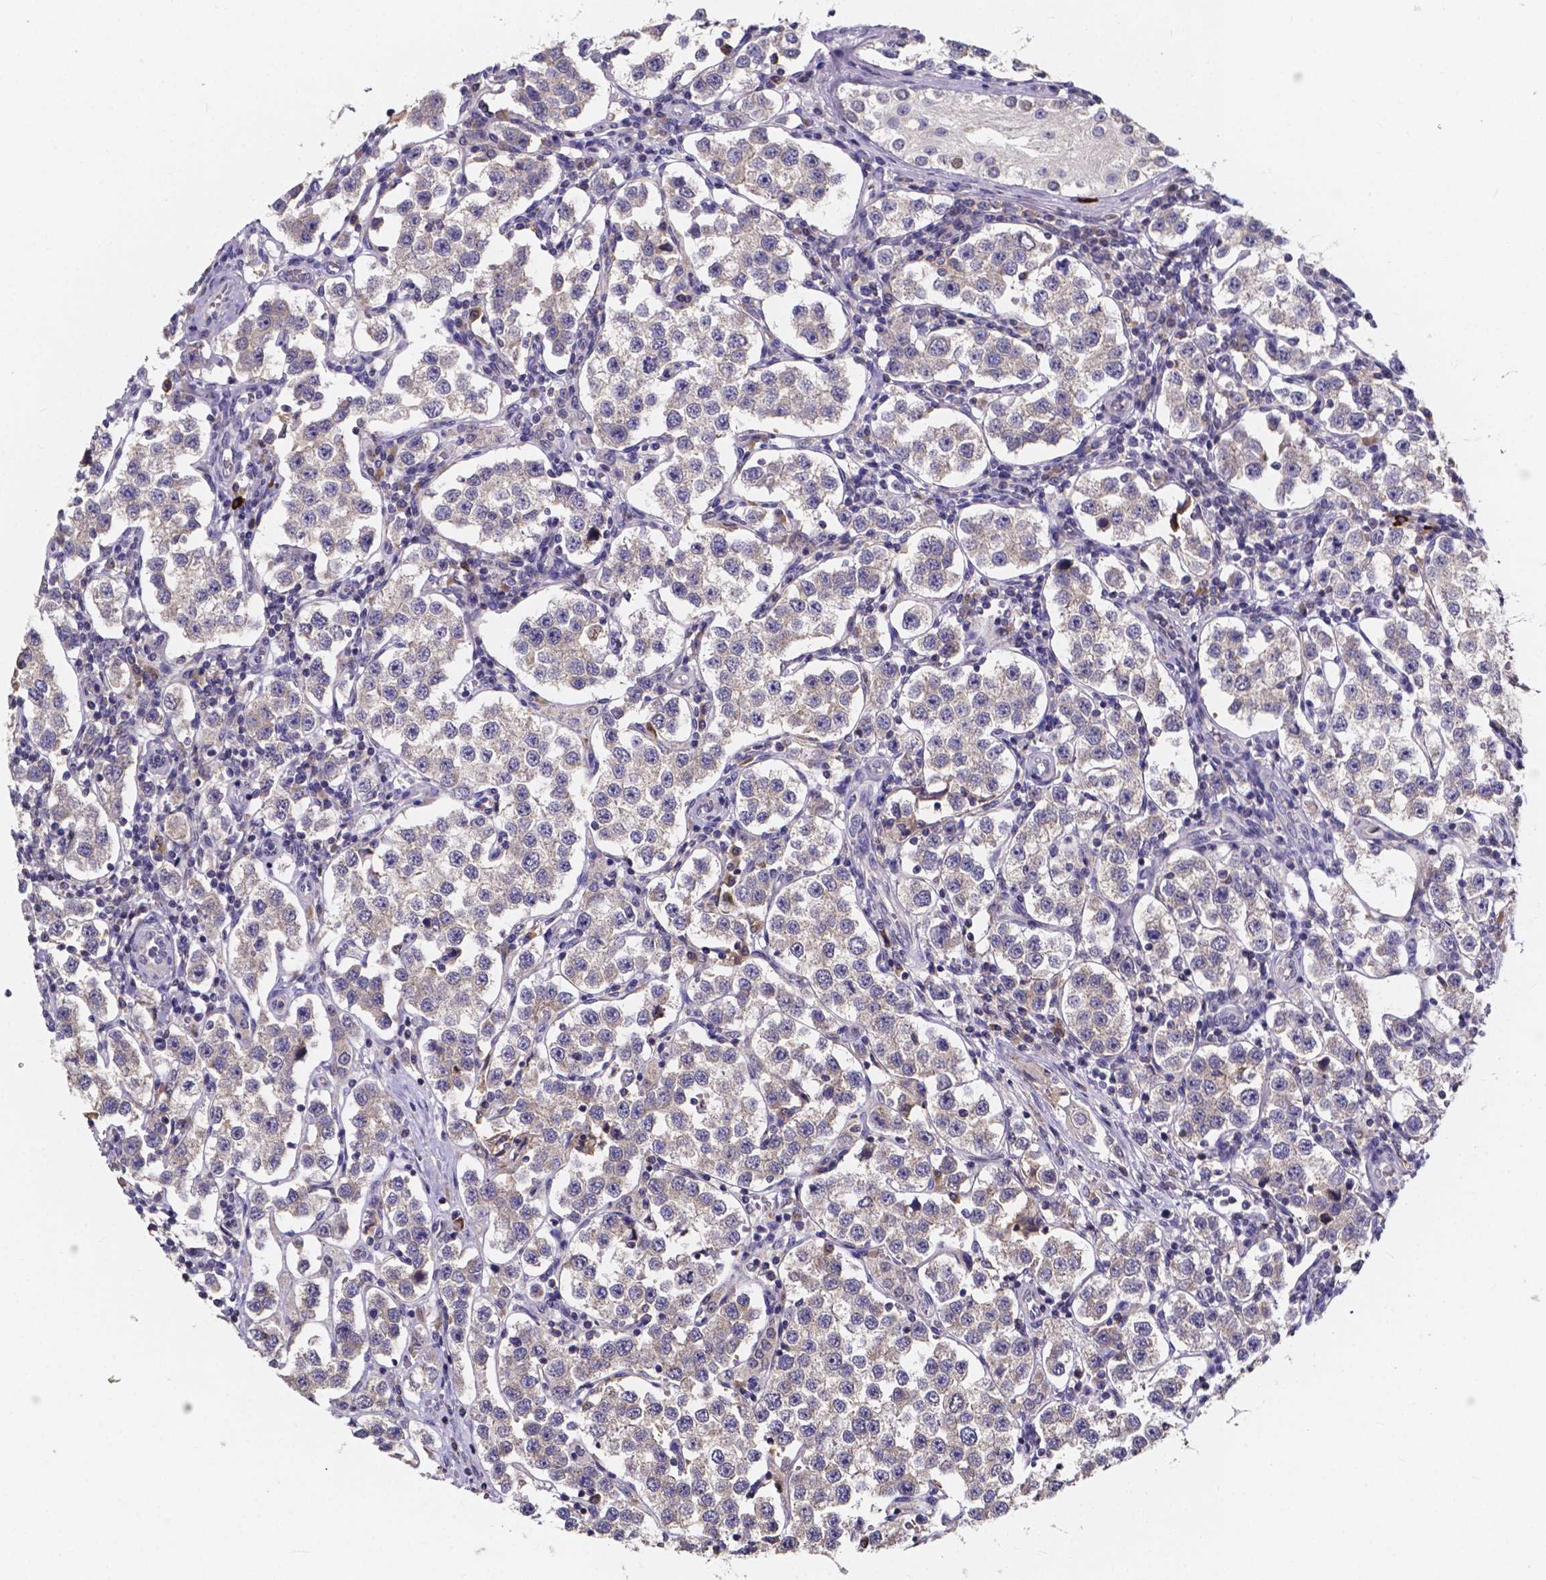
{"staining": {"intensity": "negative", "quantity": "none", "location": "none"}, "tissue": "testis cancer", "cell_type": "Tumor cells", "image_type": "cancer", "snomed": [{"axis": "morphology", "description": "Seminoma, NOS"}, {"axis": "topography", "description": "Testis"}], "caption": "Immunohistochemistry of human testis cancer (seminoma) displays no expression in tumor cells.", "gene": "SPOCD1", "patient": {"sex": "male", "age": 37}}